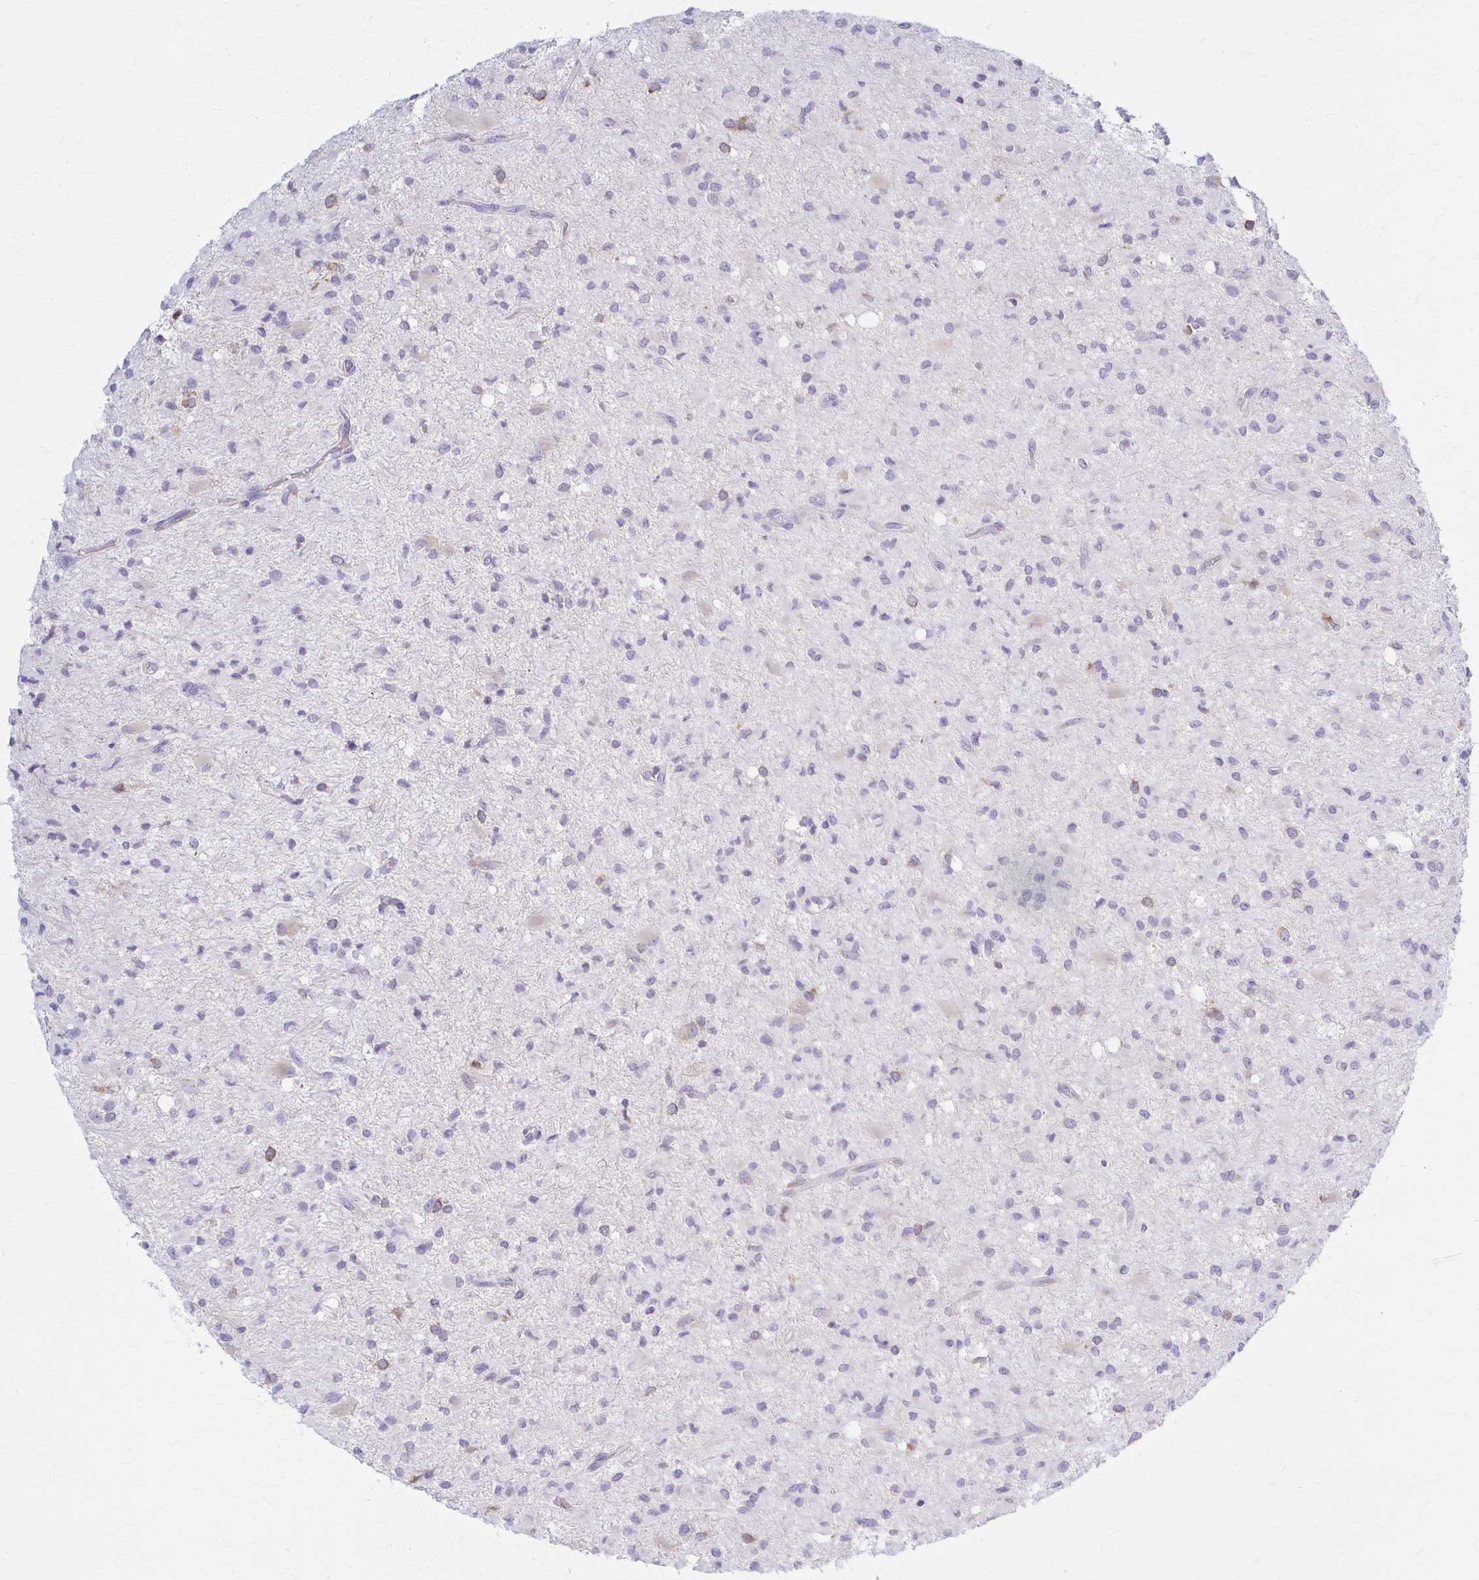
{"staining": {"intensity": "negative", "quantity": "none", "location": "none"}, "tissue": "glioma", "cell_type": "Tumor cells", "image_type": "cancer", "snomed": [{"axis": "morphology", "description": "Glioma, malignant, Low grade"}, {"axis": "topography", "description": "Brain"}], "caption": "High magnification brightfield microscopy of glioma stained with DAB (brown) and counterstained with hematoxylin (blue): tumor cells show no significant staining. (DAB IHC with hematoxylin counter stain).", "gene": "PRKRA", "patient": {"sex": "female", "age": 33}}